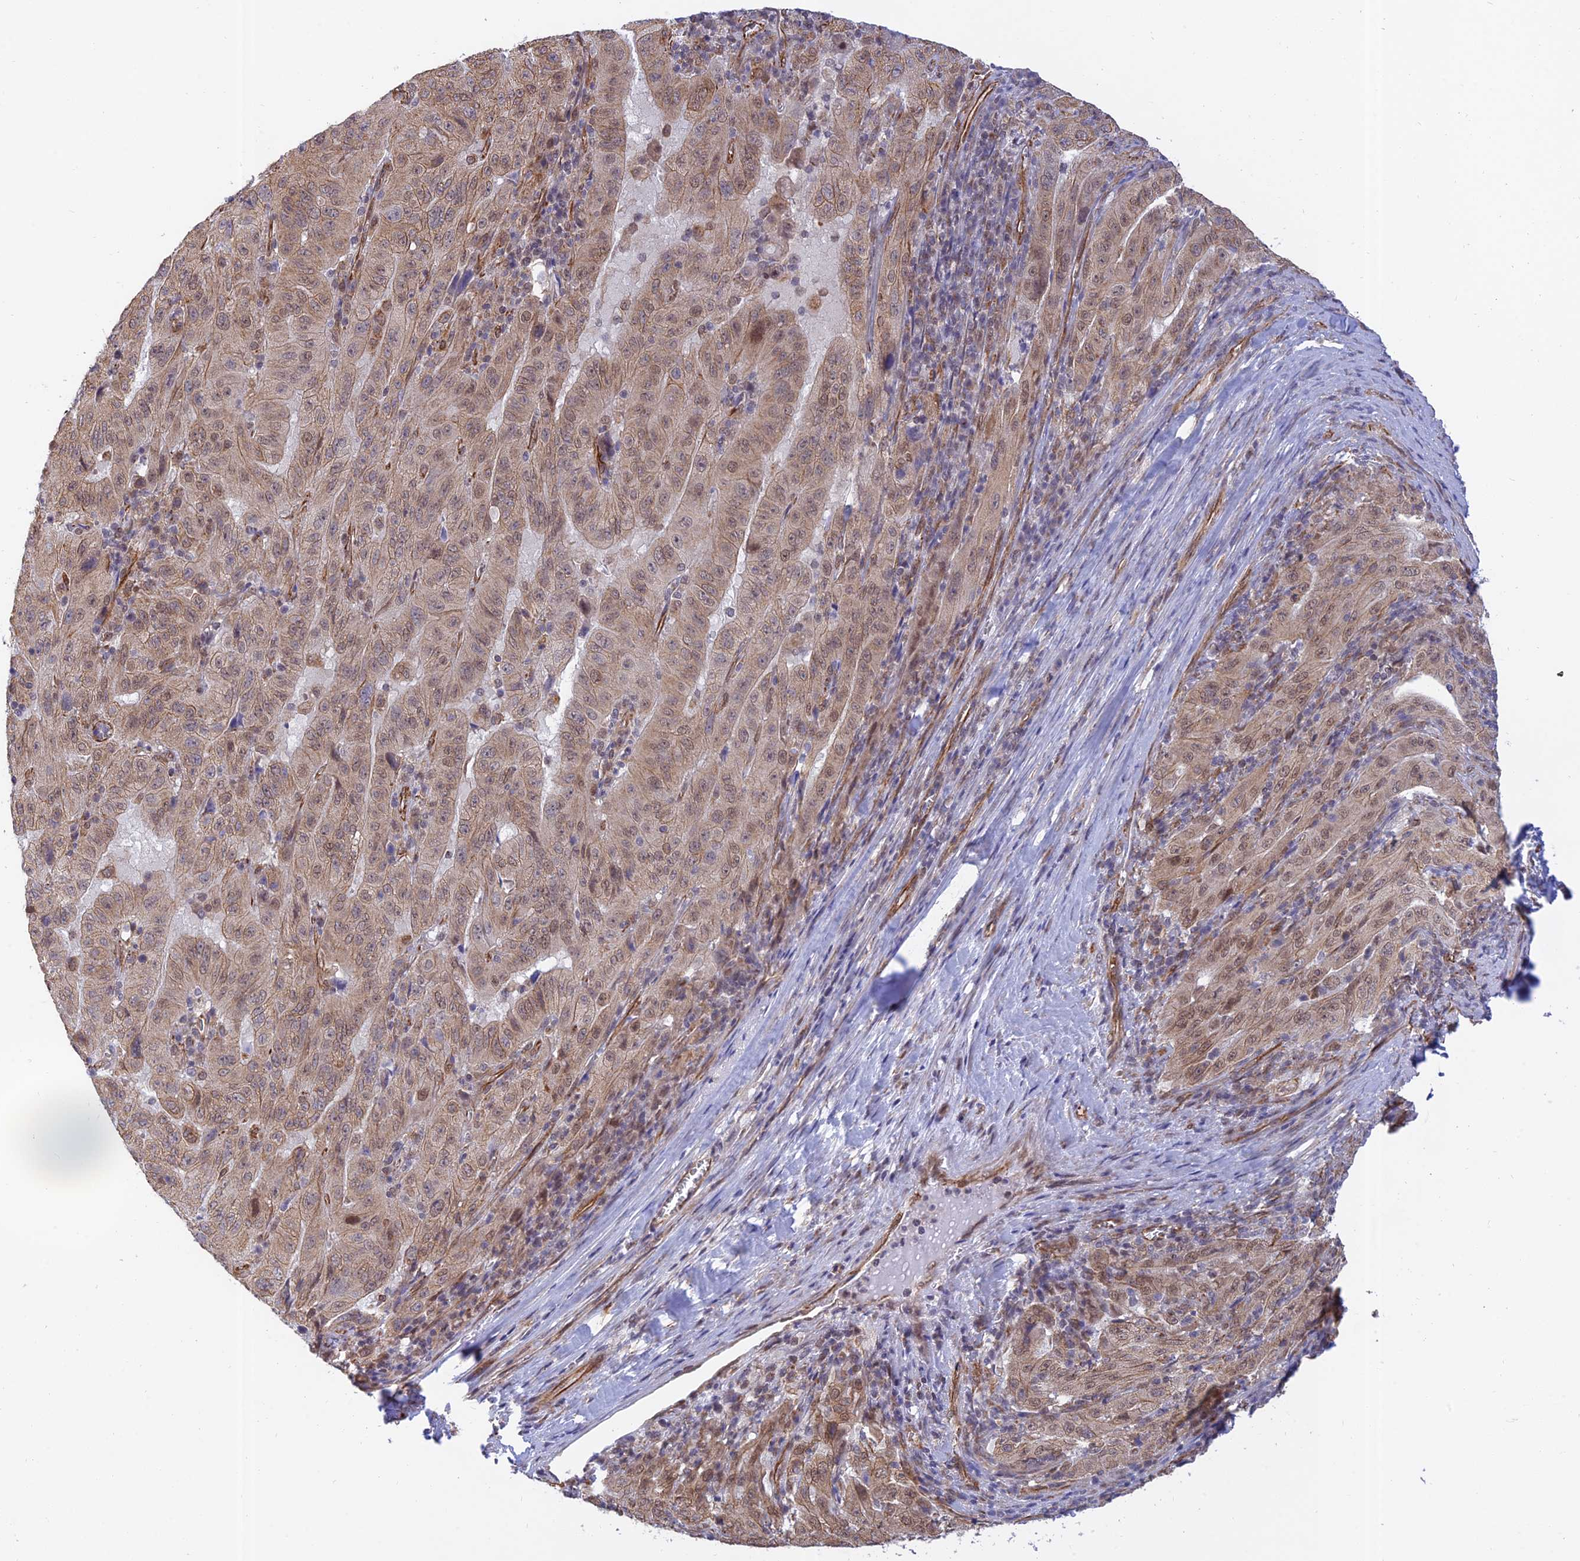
{"staining": {"intensity": "moderate", "quantity": ">75%", "location": "cytoplasmic/membranous,nuclear"}, "tissue": "pancreatic cancer", "cell_type": "Tumor cells", "image_type": "cancer", "snomed": [{"axis": "morphology", "description": "Adenocarcinoma, NOS"}, {"axis": "topography", "description": "Pancreas"}], "caption": "About >75% of tumor cells in human pancreatic adenocarcinoma reveal moderate cytoplasmic/membranous and nuclear protein positivity as visualized by brown immunohistochemical staining.", "gene": "PAGR1", "patient": {"sex": "male", "age": 63}}